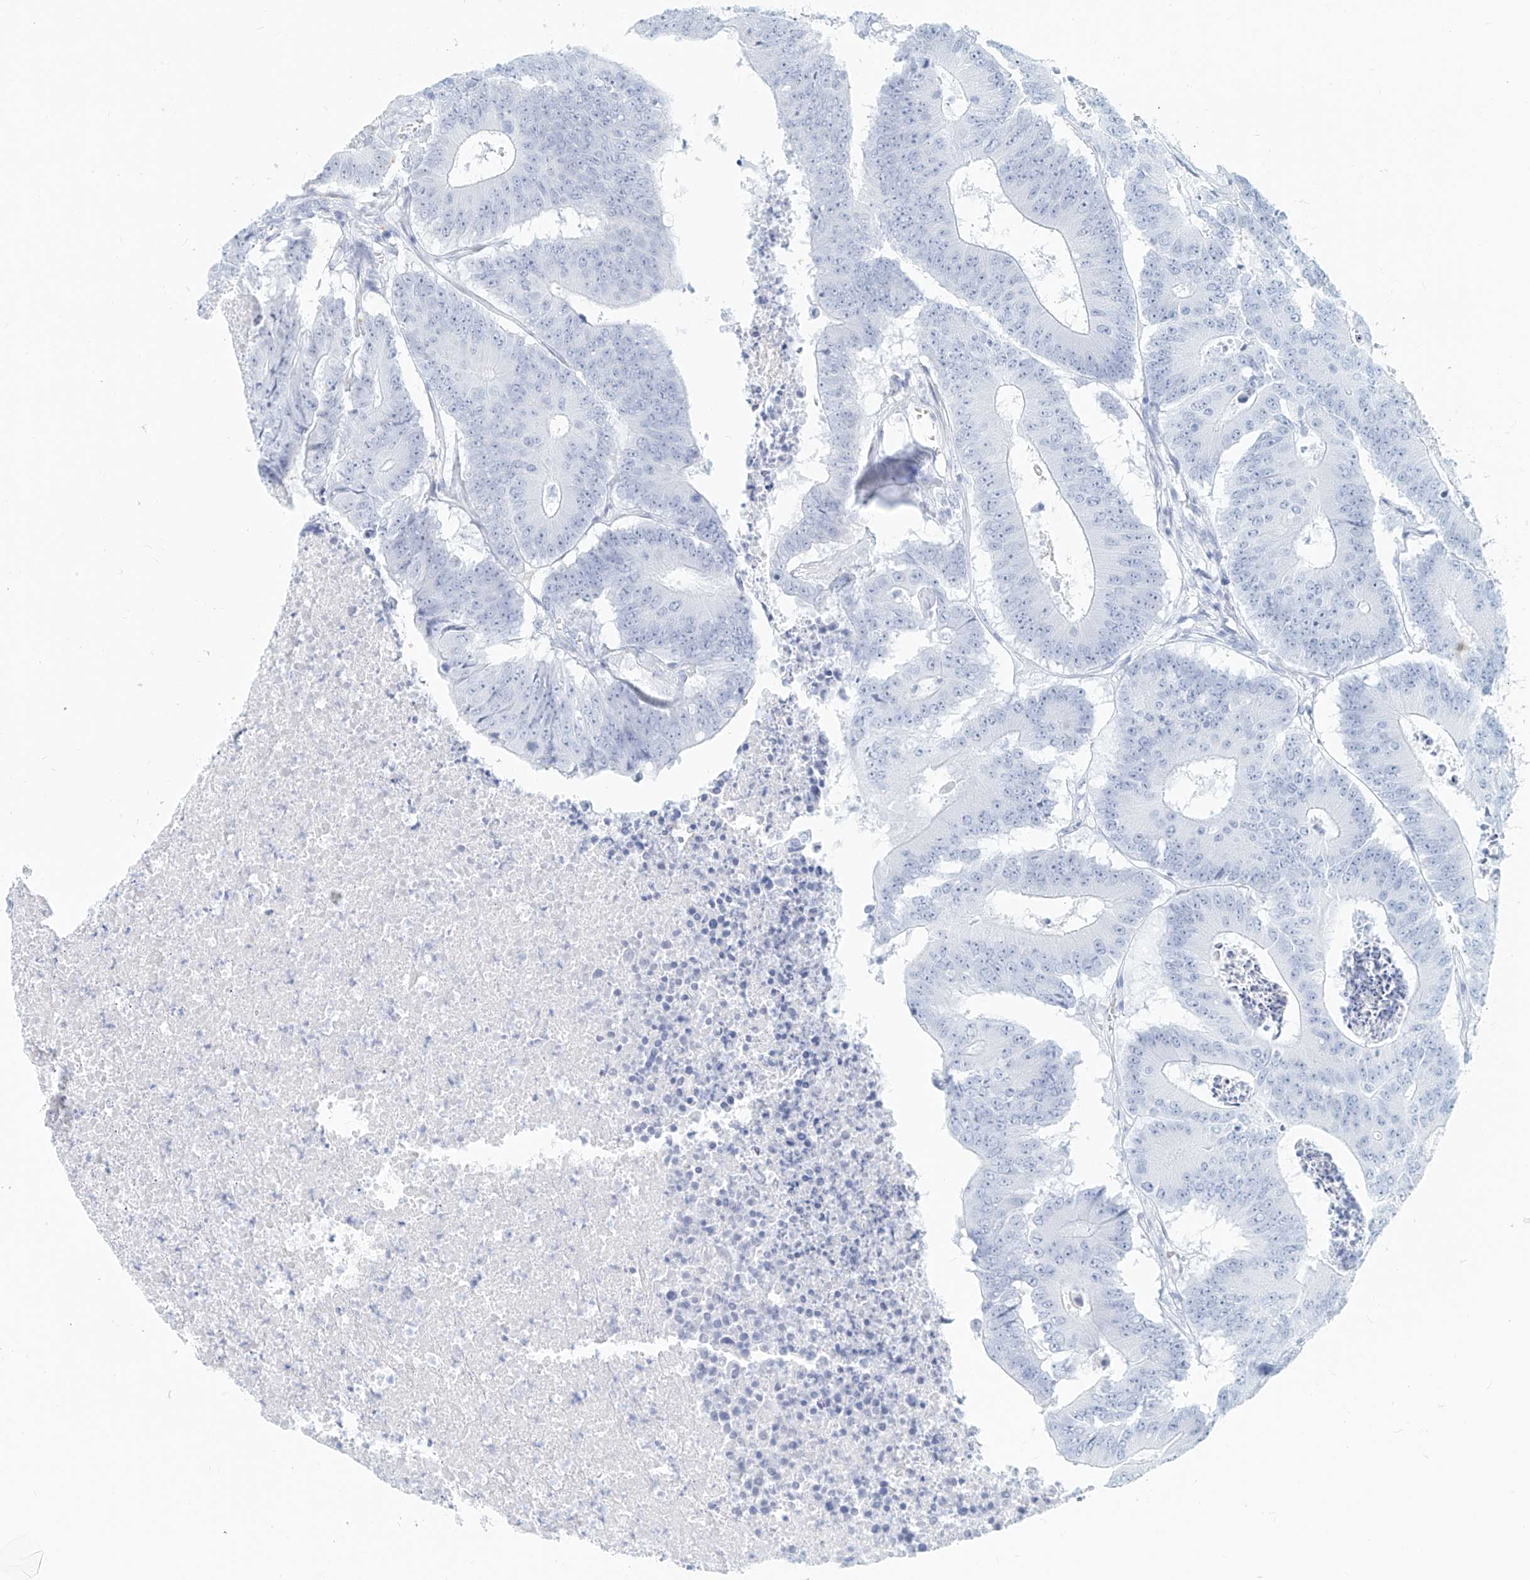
{"staining": {"intensity": "negative", "quantity": "none", "location": "none"}, "tissue": "colorectal cancer", "cell_type": "Tumor cells", "image_type": "cancer", "snomed": [{"axis": "morphology", "description": "Adenocarcinoma, NOS"}, {"axis": "topography", "description": "Colon"}], "caption": "Adenocarcinoma (colorectal) was stained to show a protein in brown. There is no significant expression in tumor cells.", "gene": "SASH1", "patient": {"sex": "male", "age": 87}}